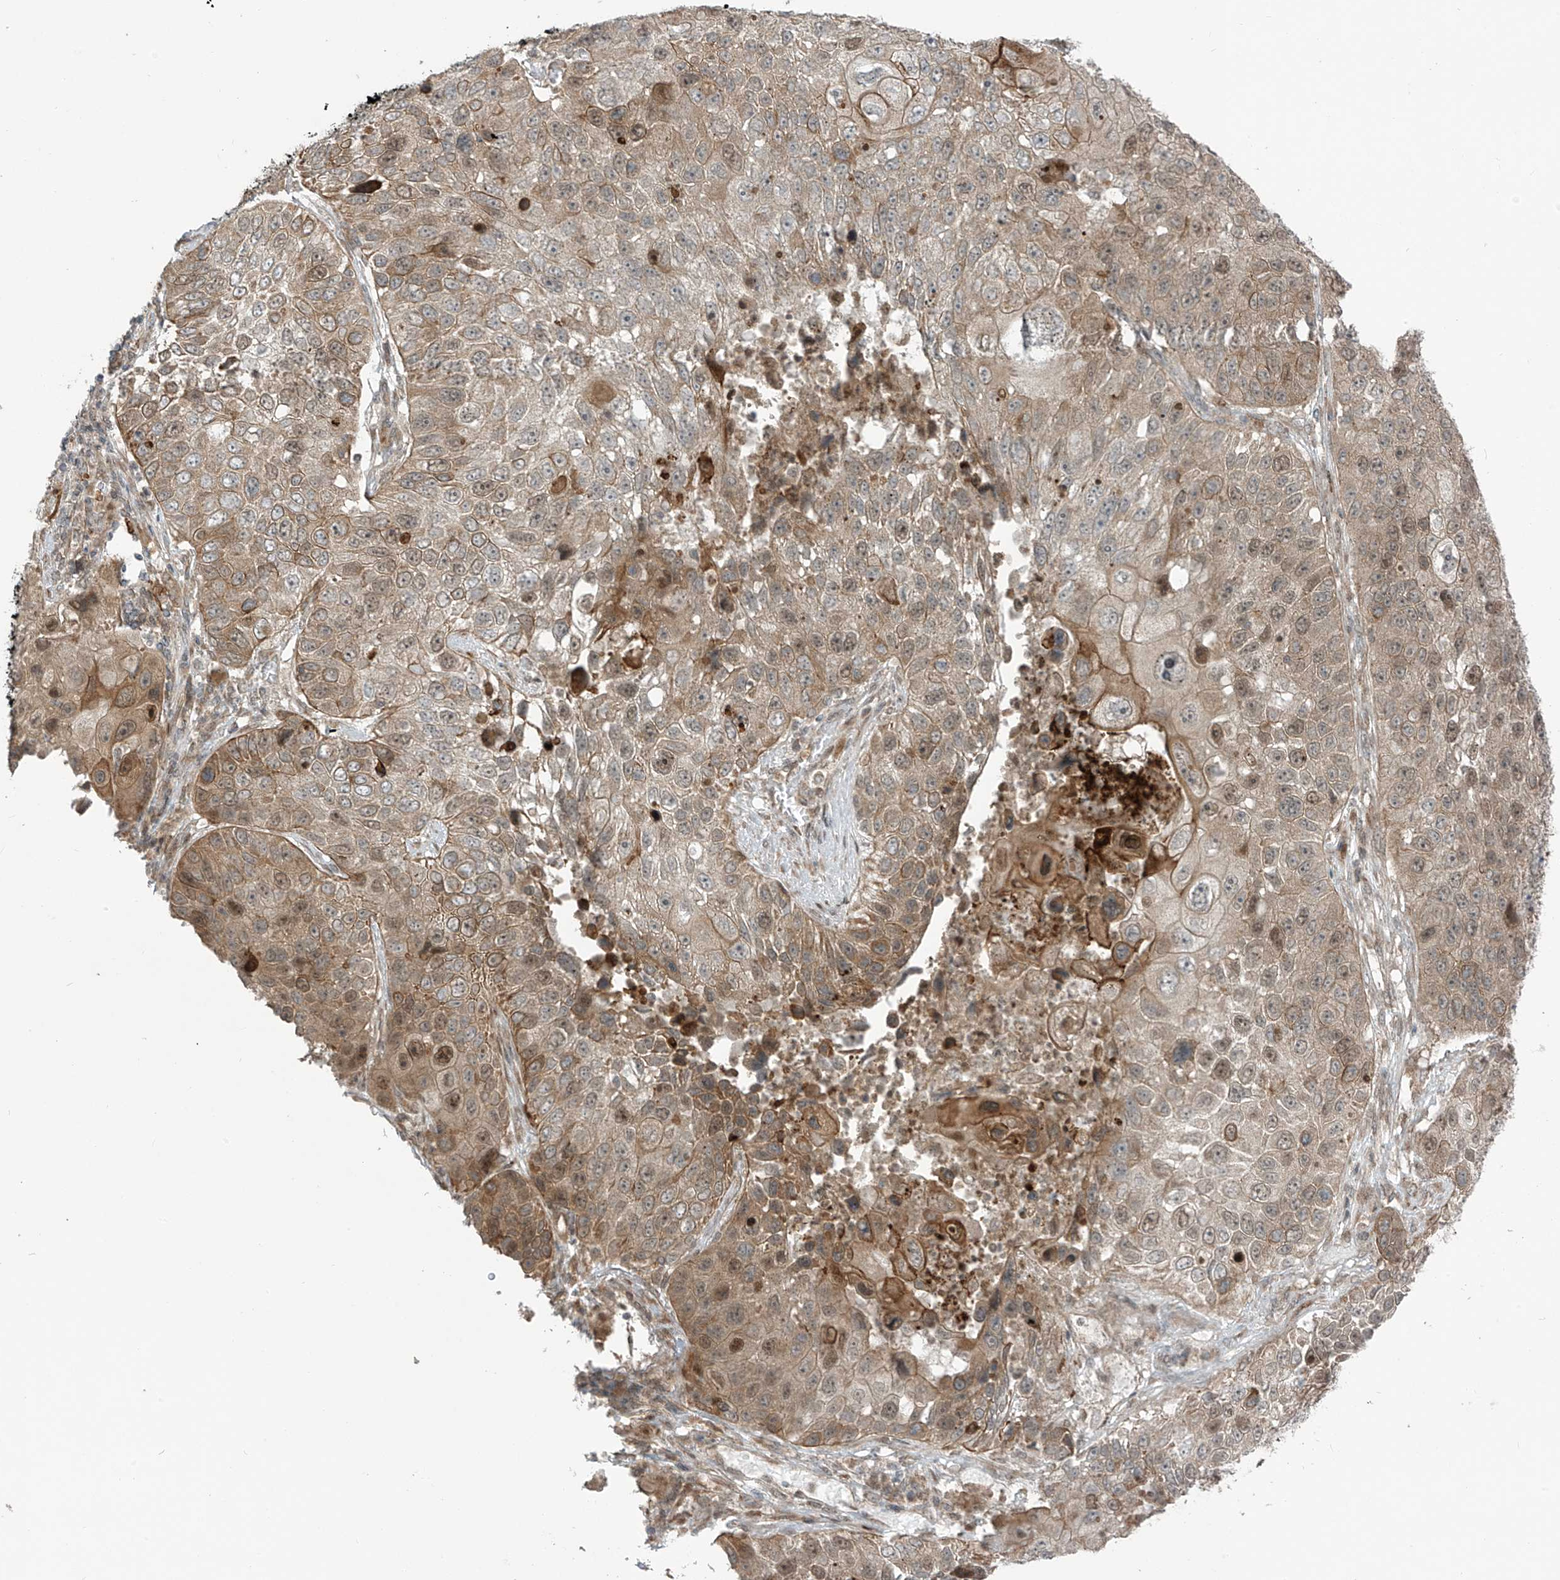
{"staining": {"intensity": "moderate", "quantity": "<25%", "location": "cytoplasmic/membranous,nuclear"}, "tissue": "lung cancer", "cell_type": "Tumor cells", "image_type": "cancer", "snomed": [{"axis": "morphology", "description": "Squamous cell carcinoma, NOS"}, {"axis": "topography", "description": "Lung"}], "caption": "An IHC histopathology image of neoplastic tissue is shown. Protein staining in brown labels moderate cytoplasmic/membranous and nuclear positivity in lung cancer (squamous cell carcinoma) within tumor cells.", "gene": "PDE11A", "patient": {"sex": "male", "age": 61}}